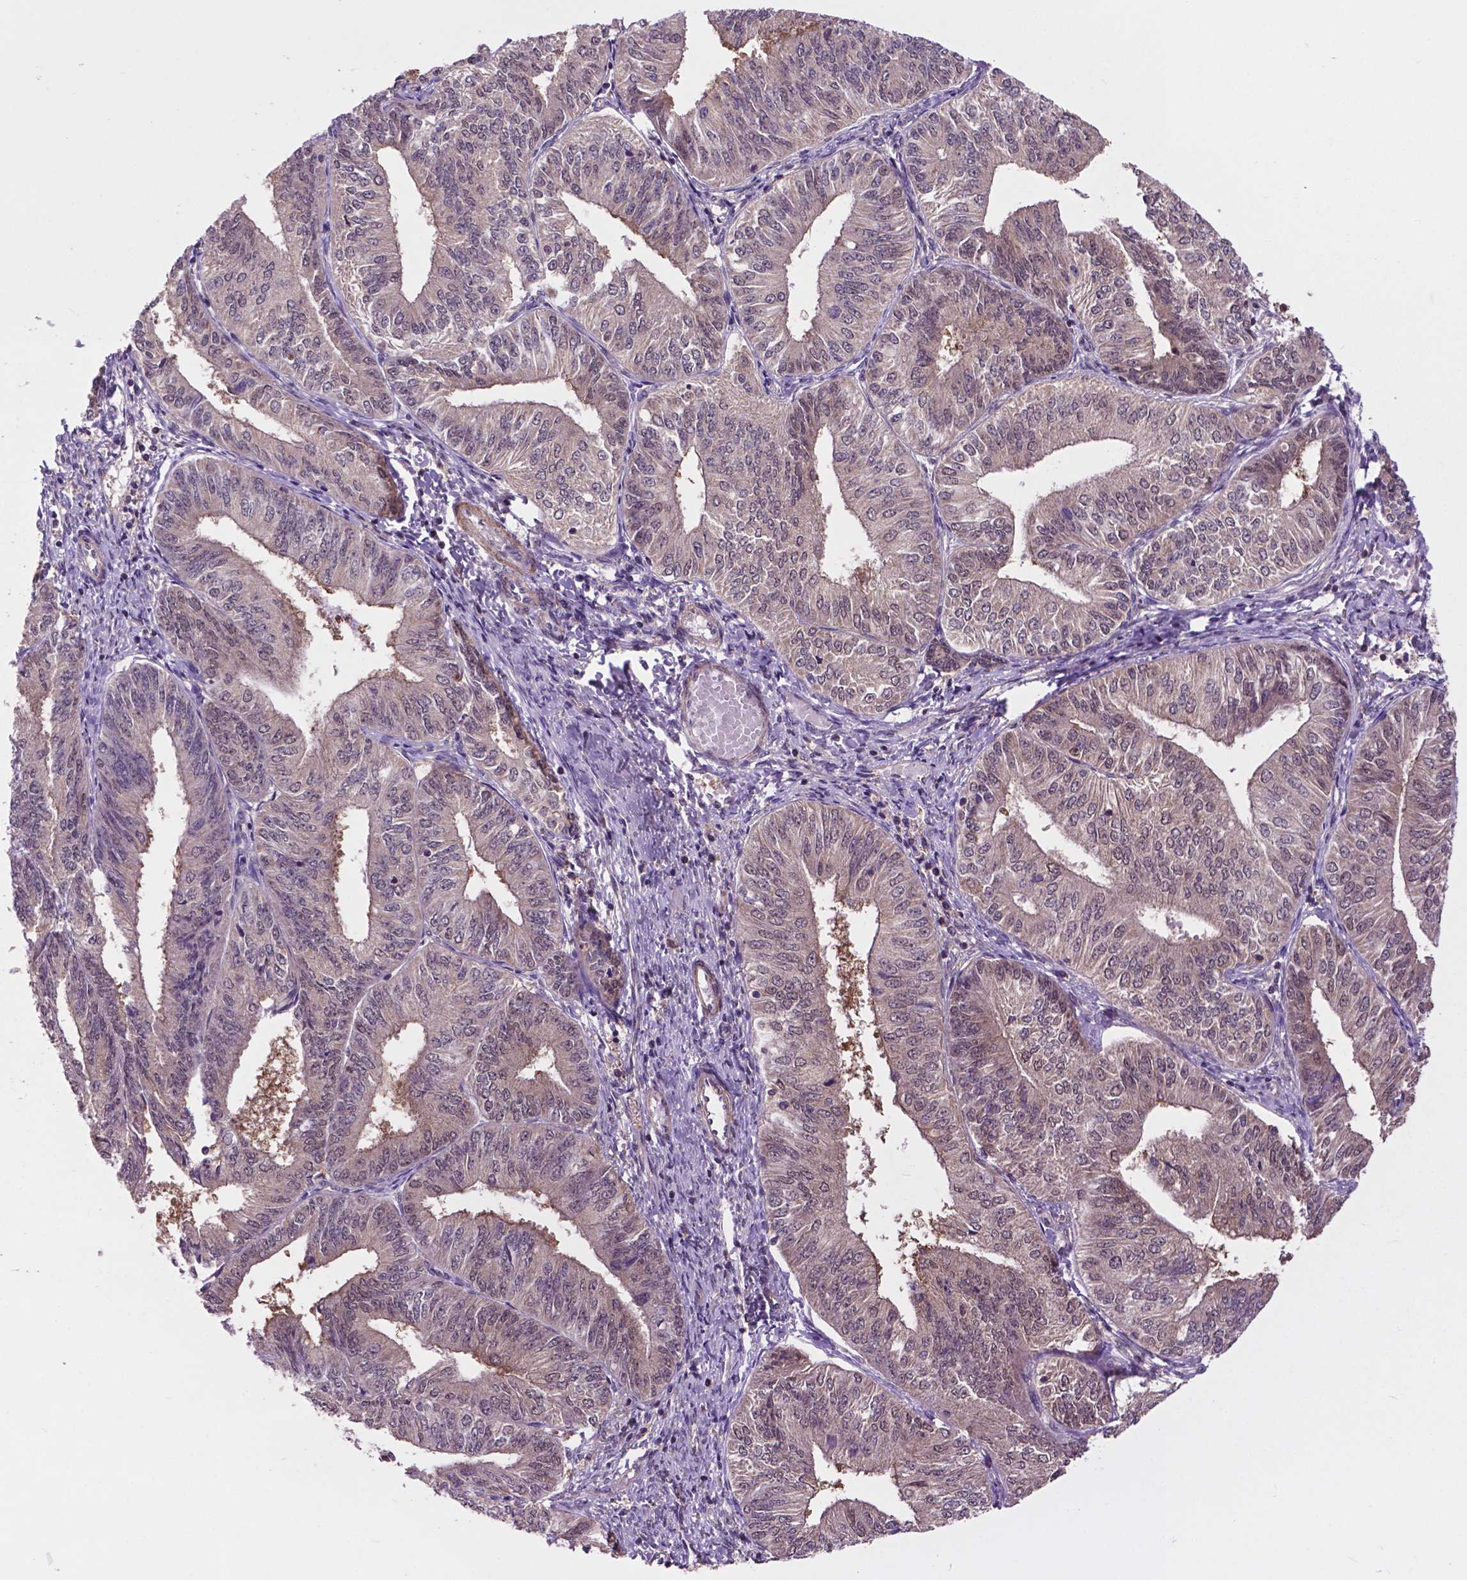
{"staining": {"intensity": "negative", "quantity": "none", "location": "none"}, "tissue": "endometrial cancer", "cell_type": "Tumor cells", "image_type": "cancer", "snomed": [{"axis": "morphology", "description": "Adenocarcinoma, NOS"}, {"axis": "topography", "description": "Endometrium"}], "caption": "This is an immunohistochemistry (IHC) histopathology image of human endometrial cancer (adenocarcinoma). There is no expression in tumor cells.", "gene": "OTUB1", "patient": {"sex": "female", "age": 58}}